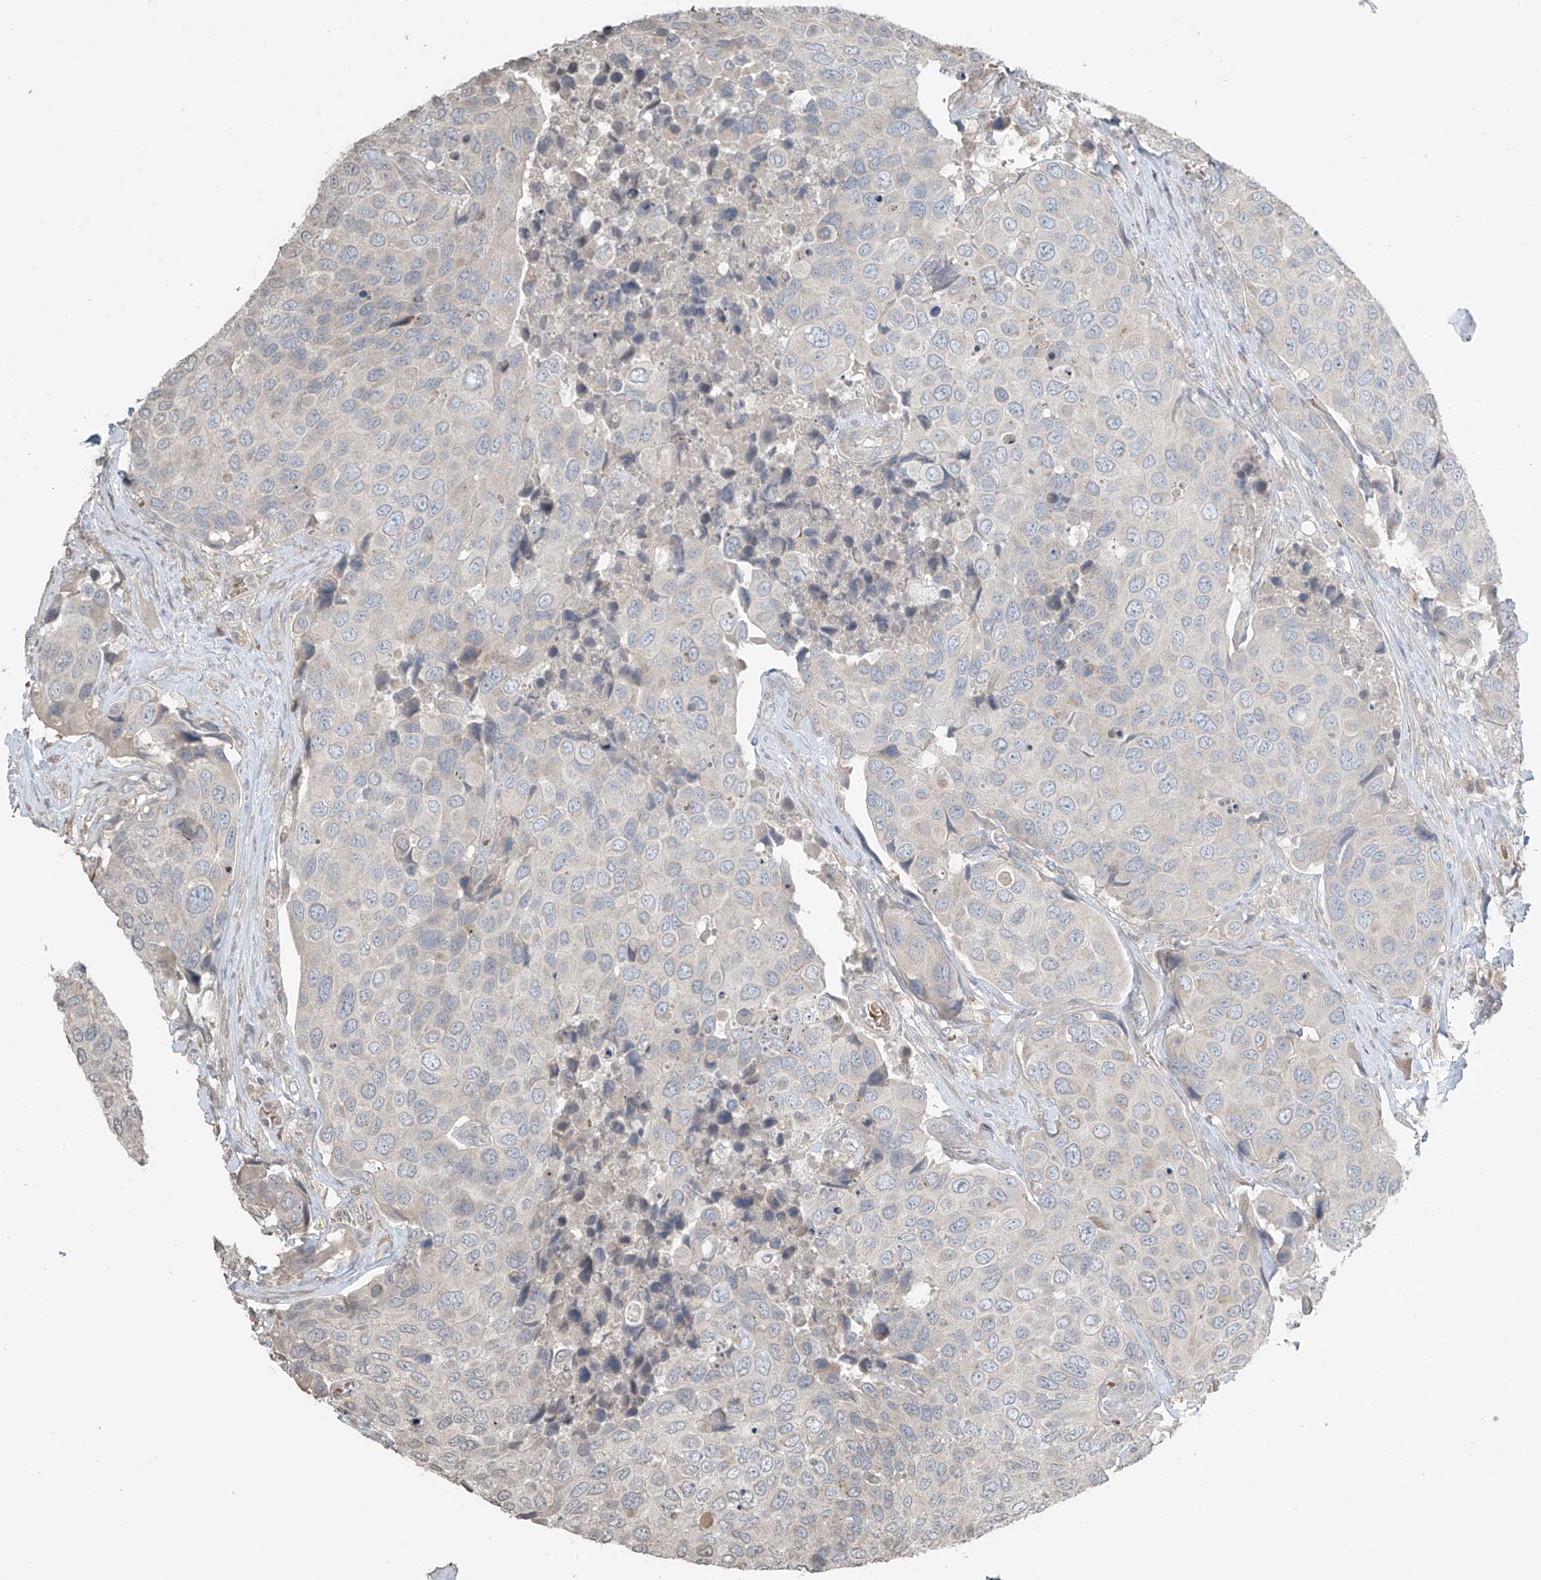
{"staining": {"intensity": "negative", "quantity": "none", "location": "none"}, "tissue": "urothelial cancer", "cell_type": "Tumor cells", "image_type": "cancer", "snomed": [{"axis": "morphology", "description": "Urothelial carcinoma, High grade"}, {"axis": "topography", "description": "Urinary bladder"}], "caption": "This photomicrograph is of urothelial carcinoma (high-grade) stained with immunohistochemistry to label a protein in brown with the nuclei are counter-stained blue. There is no staining in tumor cells.", "gene": "HOXA11", "patient": {"sex": "male", "age": 74}}